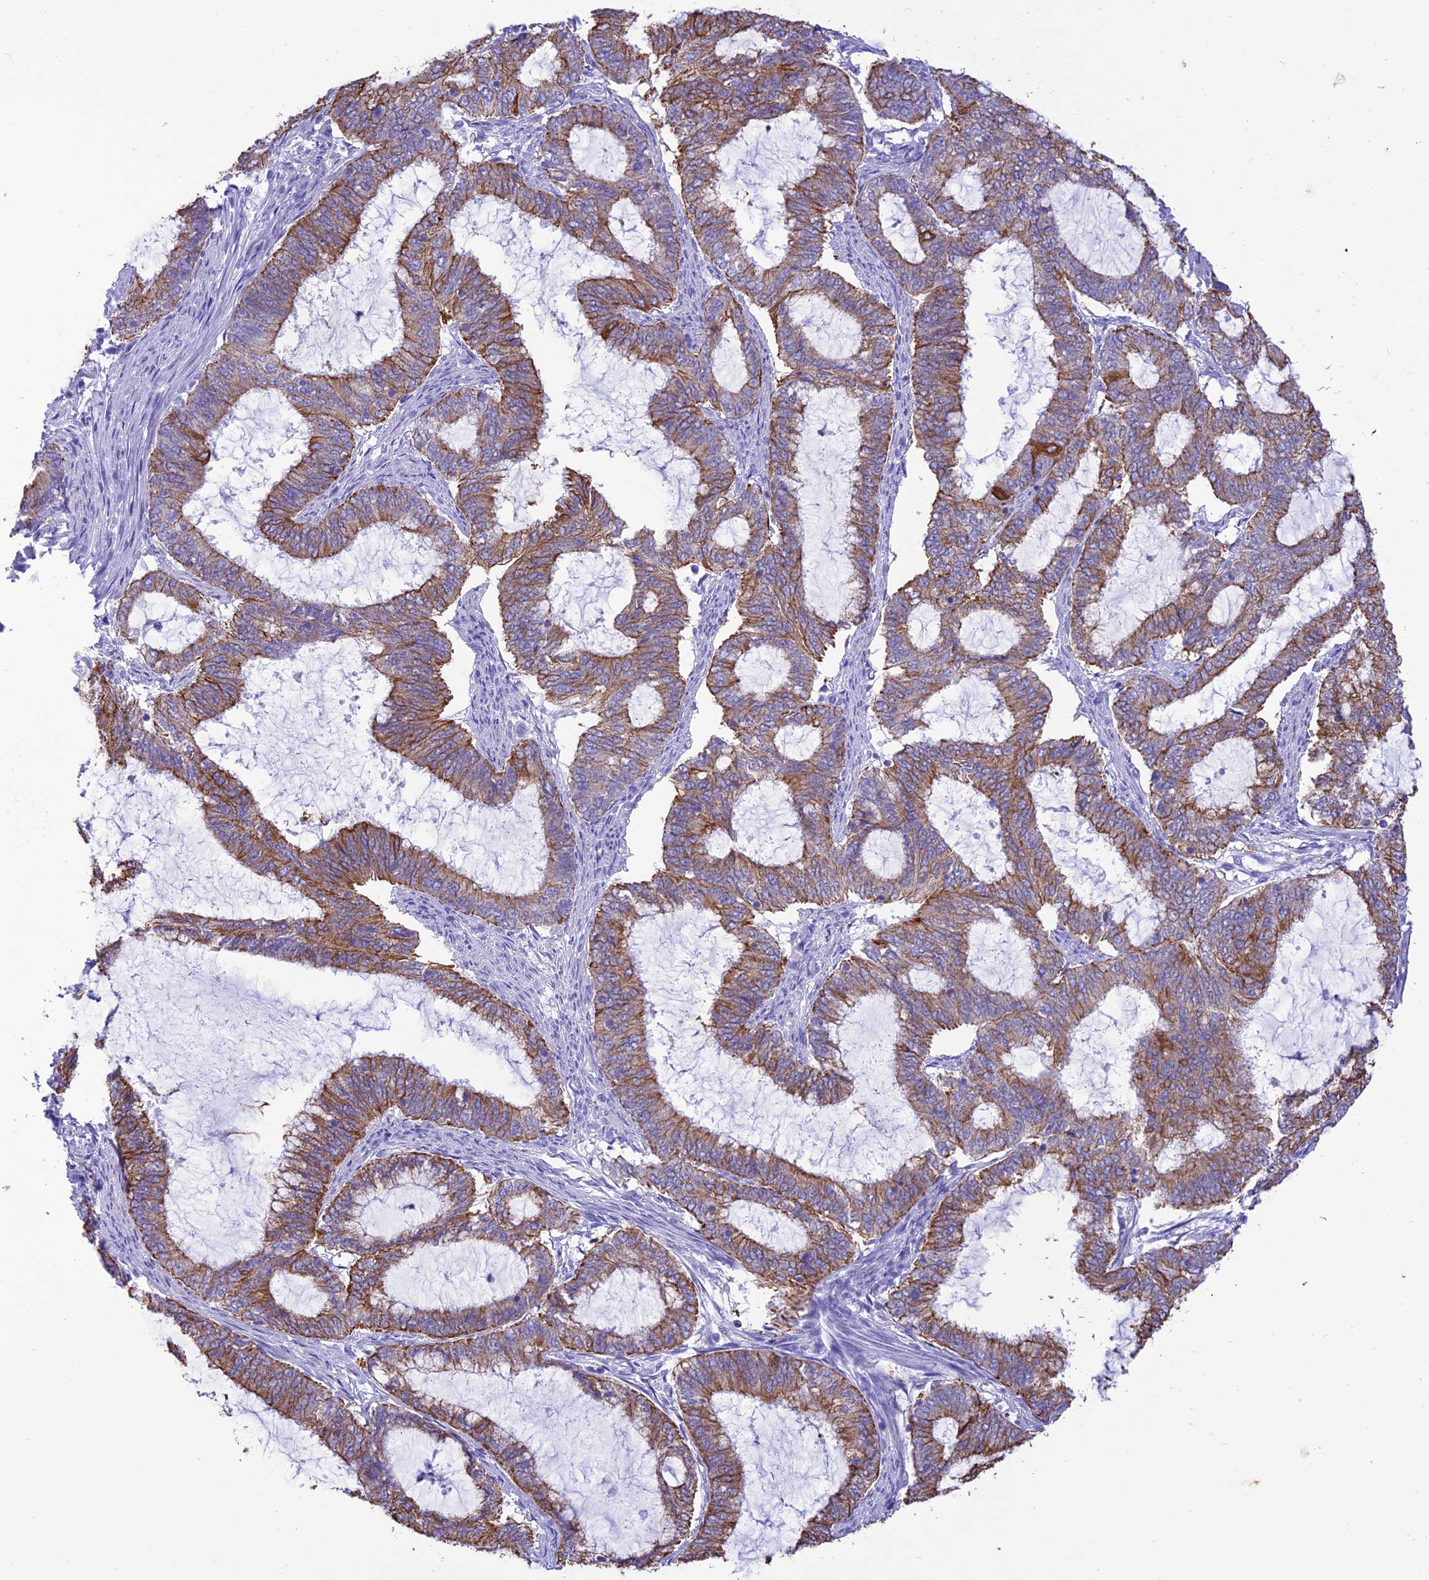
{"staining": {"intensity": "moderate", "quantity": ">75%", "location": "cytoplasmic/membranous"}, "tissue": "endometrial cancer", "cell_type": "Tumor cells", "image_type": "cancer", "snomed": [{"axis": "morphology", "description": "Adenocarcinoma, NOS"}, {"axis": "topography", "description": "Endometrium"}], "caption": "IHC of endometrial cancer reveals medium levels of moderate cytoplasmic/membranous staining in about >75% of tumor cells. The staining was performed using DAB (3,3'-diaminobenzidine), with brown indicating positive protein expression. Nuclei are stained blue with hematoxylin.", "gene": "VPS52", "patient": {"sex": "female", "age": 51}}